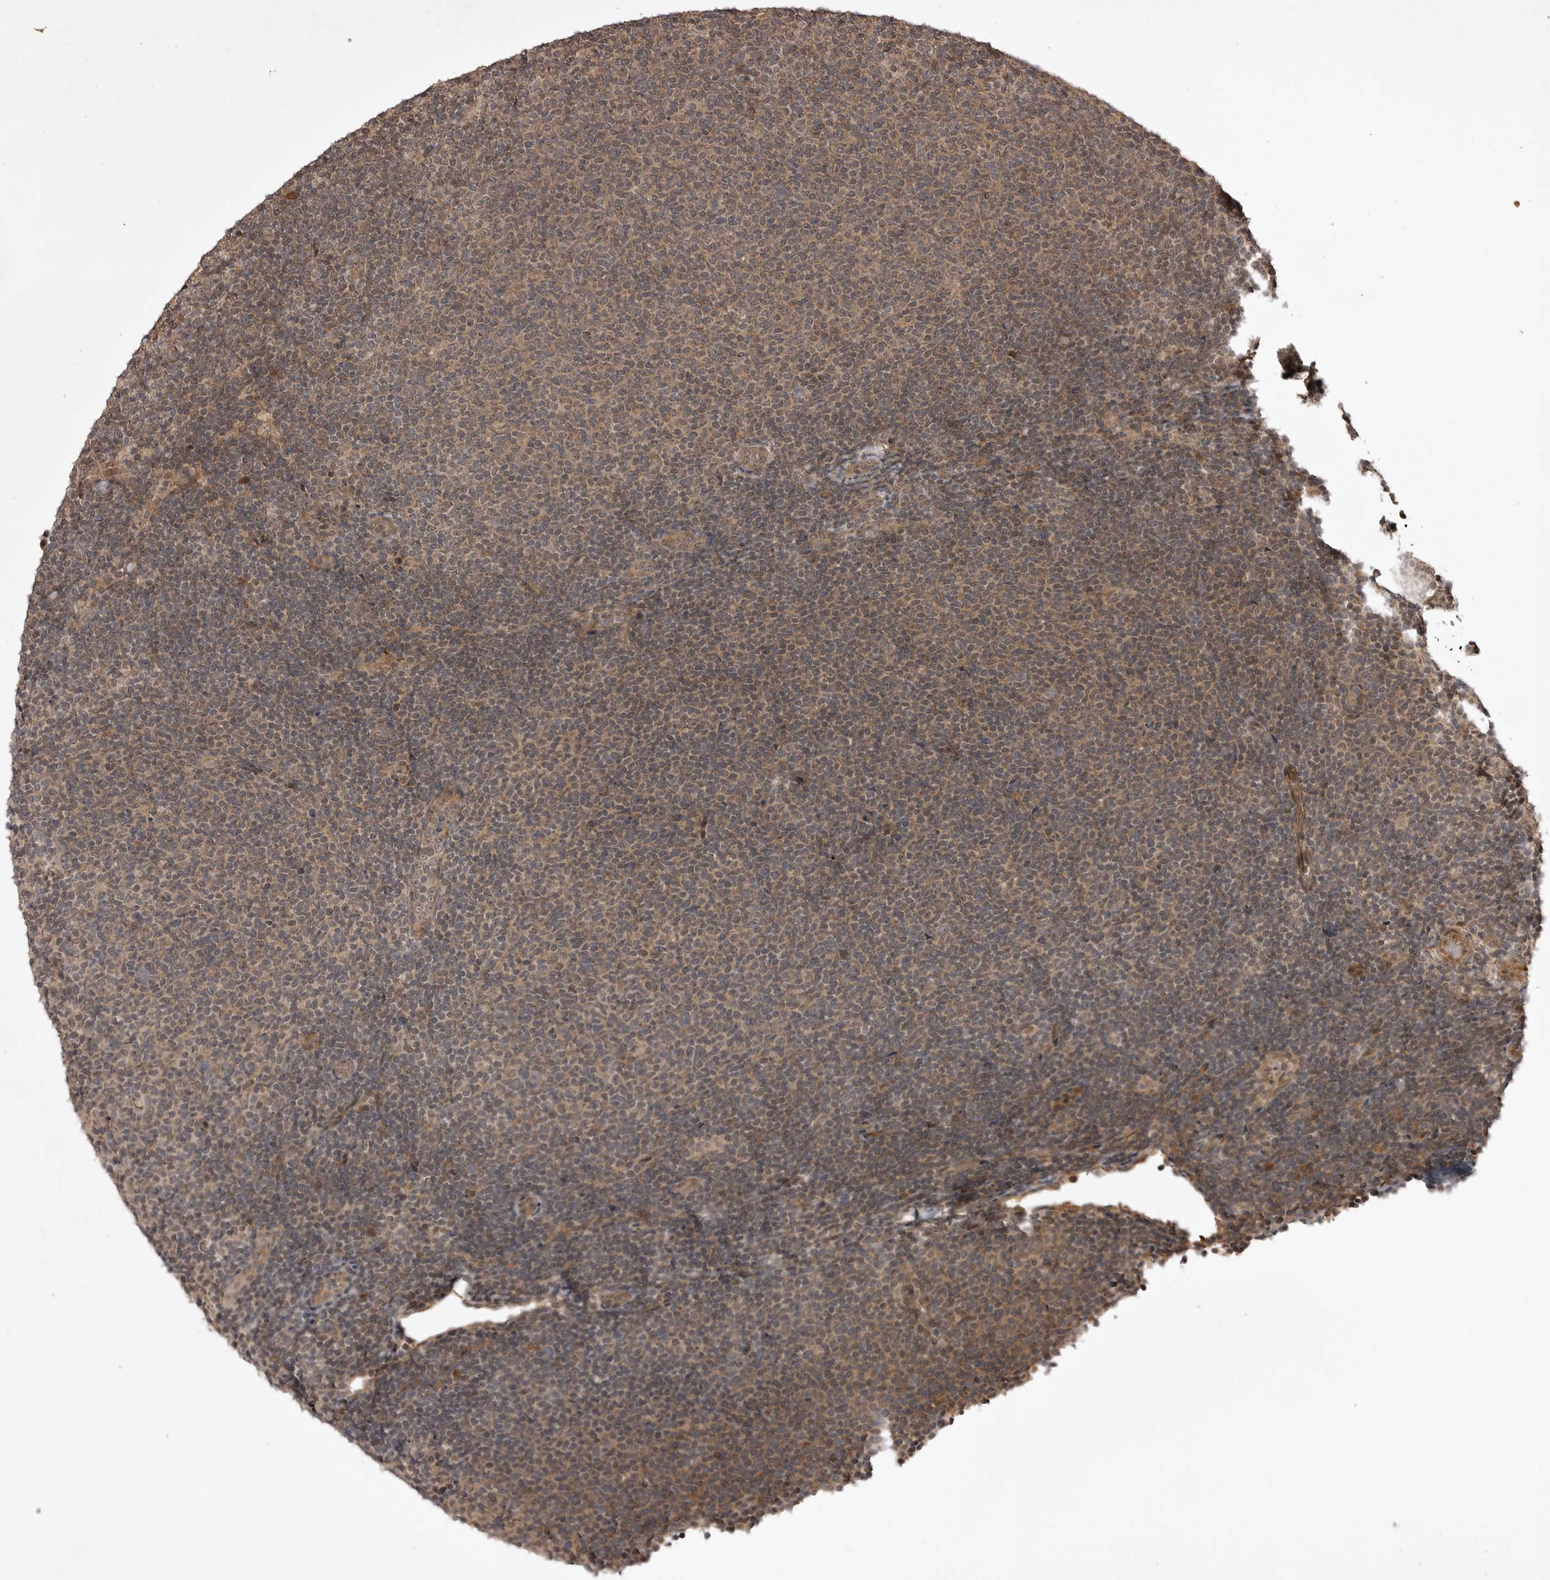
{"staining": {"intensity": "weak", "quantity": "25%-75%", "location": "cytoplasmic/membranous,nuclear"}, "tissue": "lymphoma", "cell_type": "Tumor cells", "image_type": "cancer", "snomed": [{"axis": "morphology", "description": "Malignant lymphoma, non-Hodgkin's type, Low grade"}, {"axis": "topography", "description": "Lymph node"}], "caption": "Human lymphoma stained with a brown dye demonstrates weak cytoplasmic/membranous and nuclear positive expression in approximately 25%-75% of tumor cells.", "gene": "AKAP7", "patient": {"sex": "male", "age": 66}}